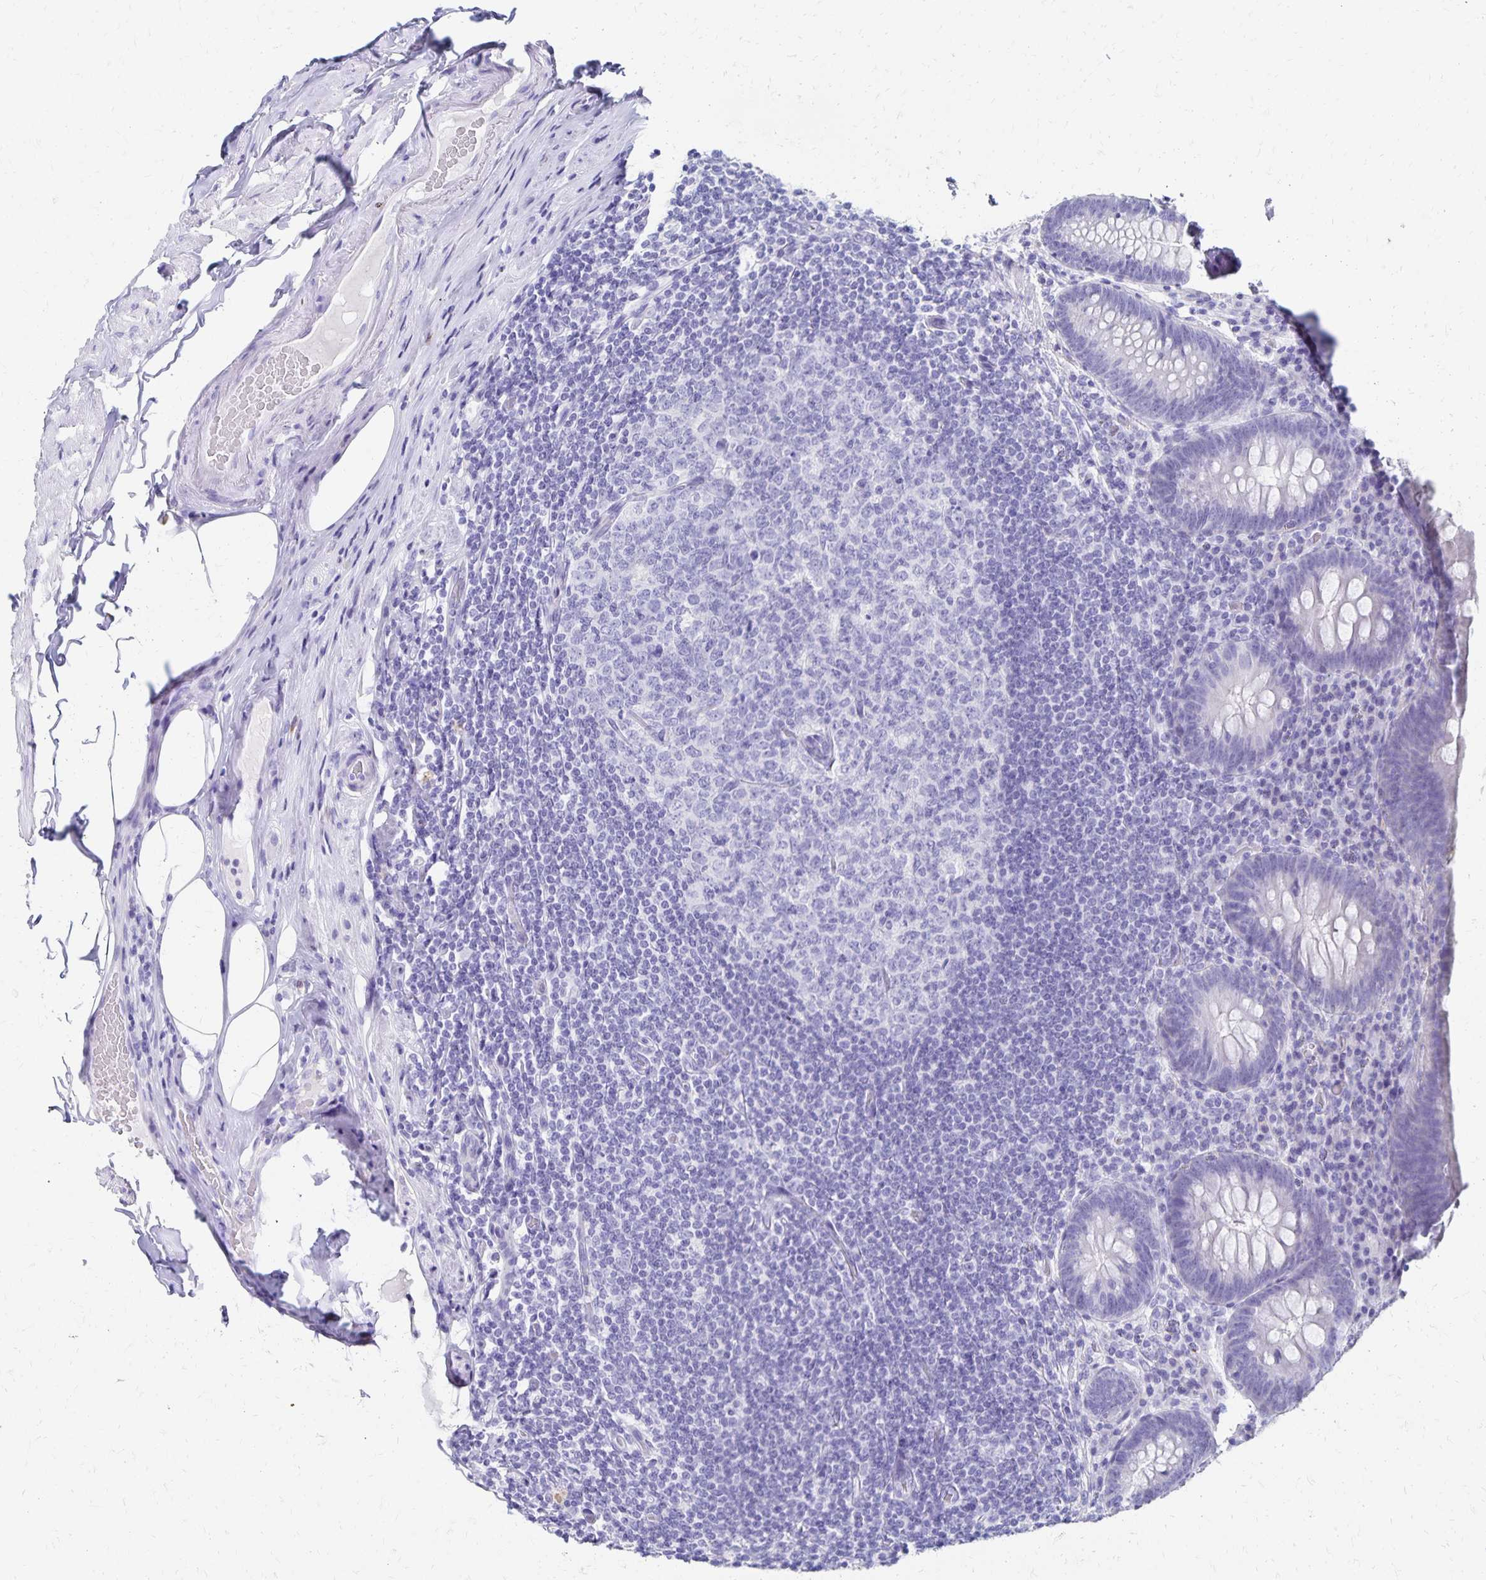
{"staining": {"intensity": "negative", "quantity": "none", "location": "none"}, "tissue": "appendix", "cell_type": "Glandular cells", "image_type": "normal", "snomed": [{"axis": "morphology", "description": "Normal tissue, NOS"}, {"axis": "topography", "description": "Appendix"}], "caption": "Glandular cells show no significant positivity in benign appendix. (Stains: DAB (3,3'-diaminobenzidine) immunohistochemistry (IHC) with hematoxylin counter stain, Microscopy: brightfield microscopy at high magnification).", "gene": "DYNLT4", "patient": {"sex": "male", "age": 71}}